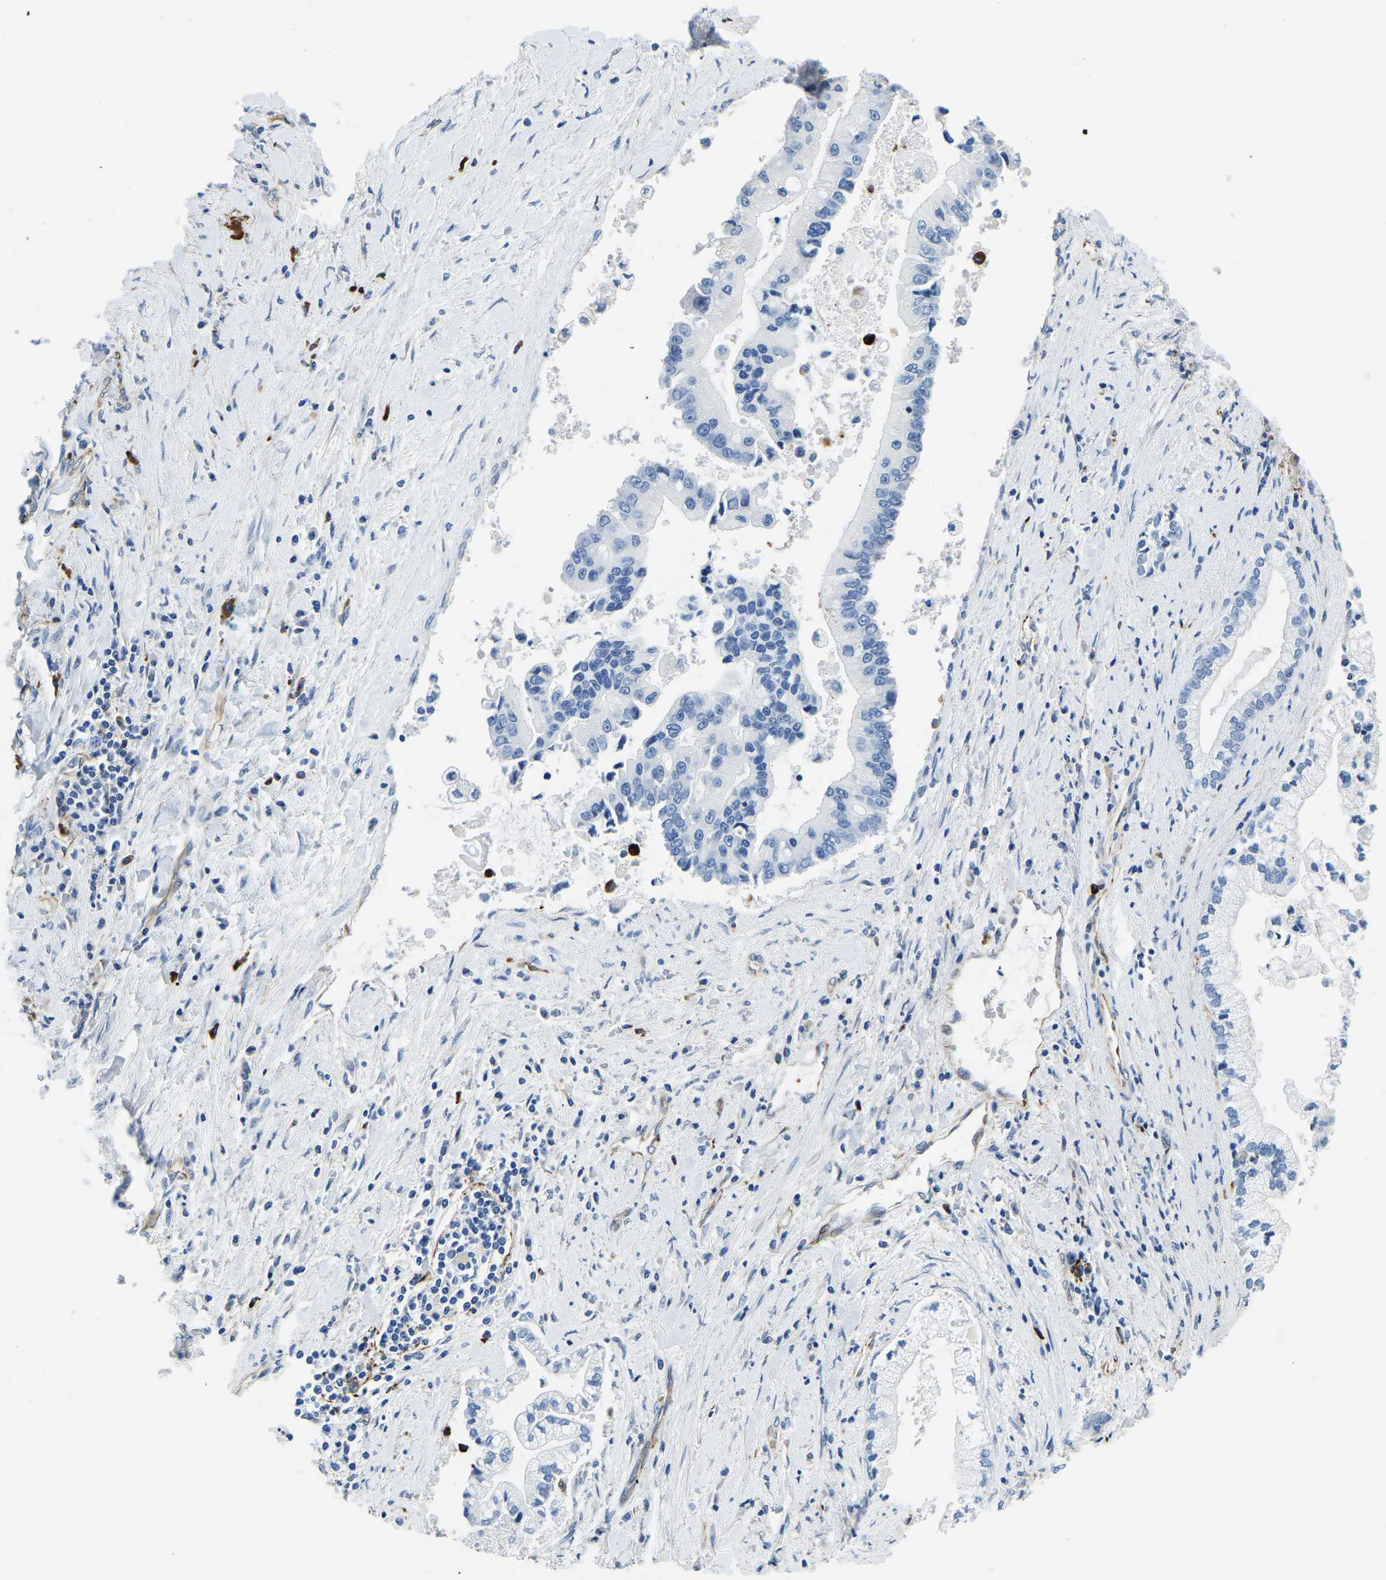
{"staining": {"intensity": "negative", "quantity": "none", "location": "none"}, "tissue": "liver cancer", "cell_type": "Tumor cells", "image_type": "cancer", "snomed": [{"axis": "morphology", "description": "Cholangiocarcinoma"}, {"axis": "topography", "description": "Liver"}], "caption": "Immunohistochemistry of human liver cholangiocarcinoma demonstrates no positivity in tumor cells.", "gene": "MS4A3", "patient": {"sex": "male", "age": 50}}